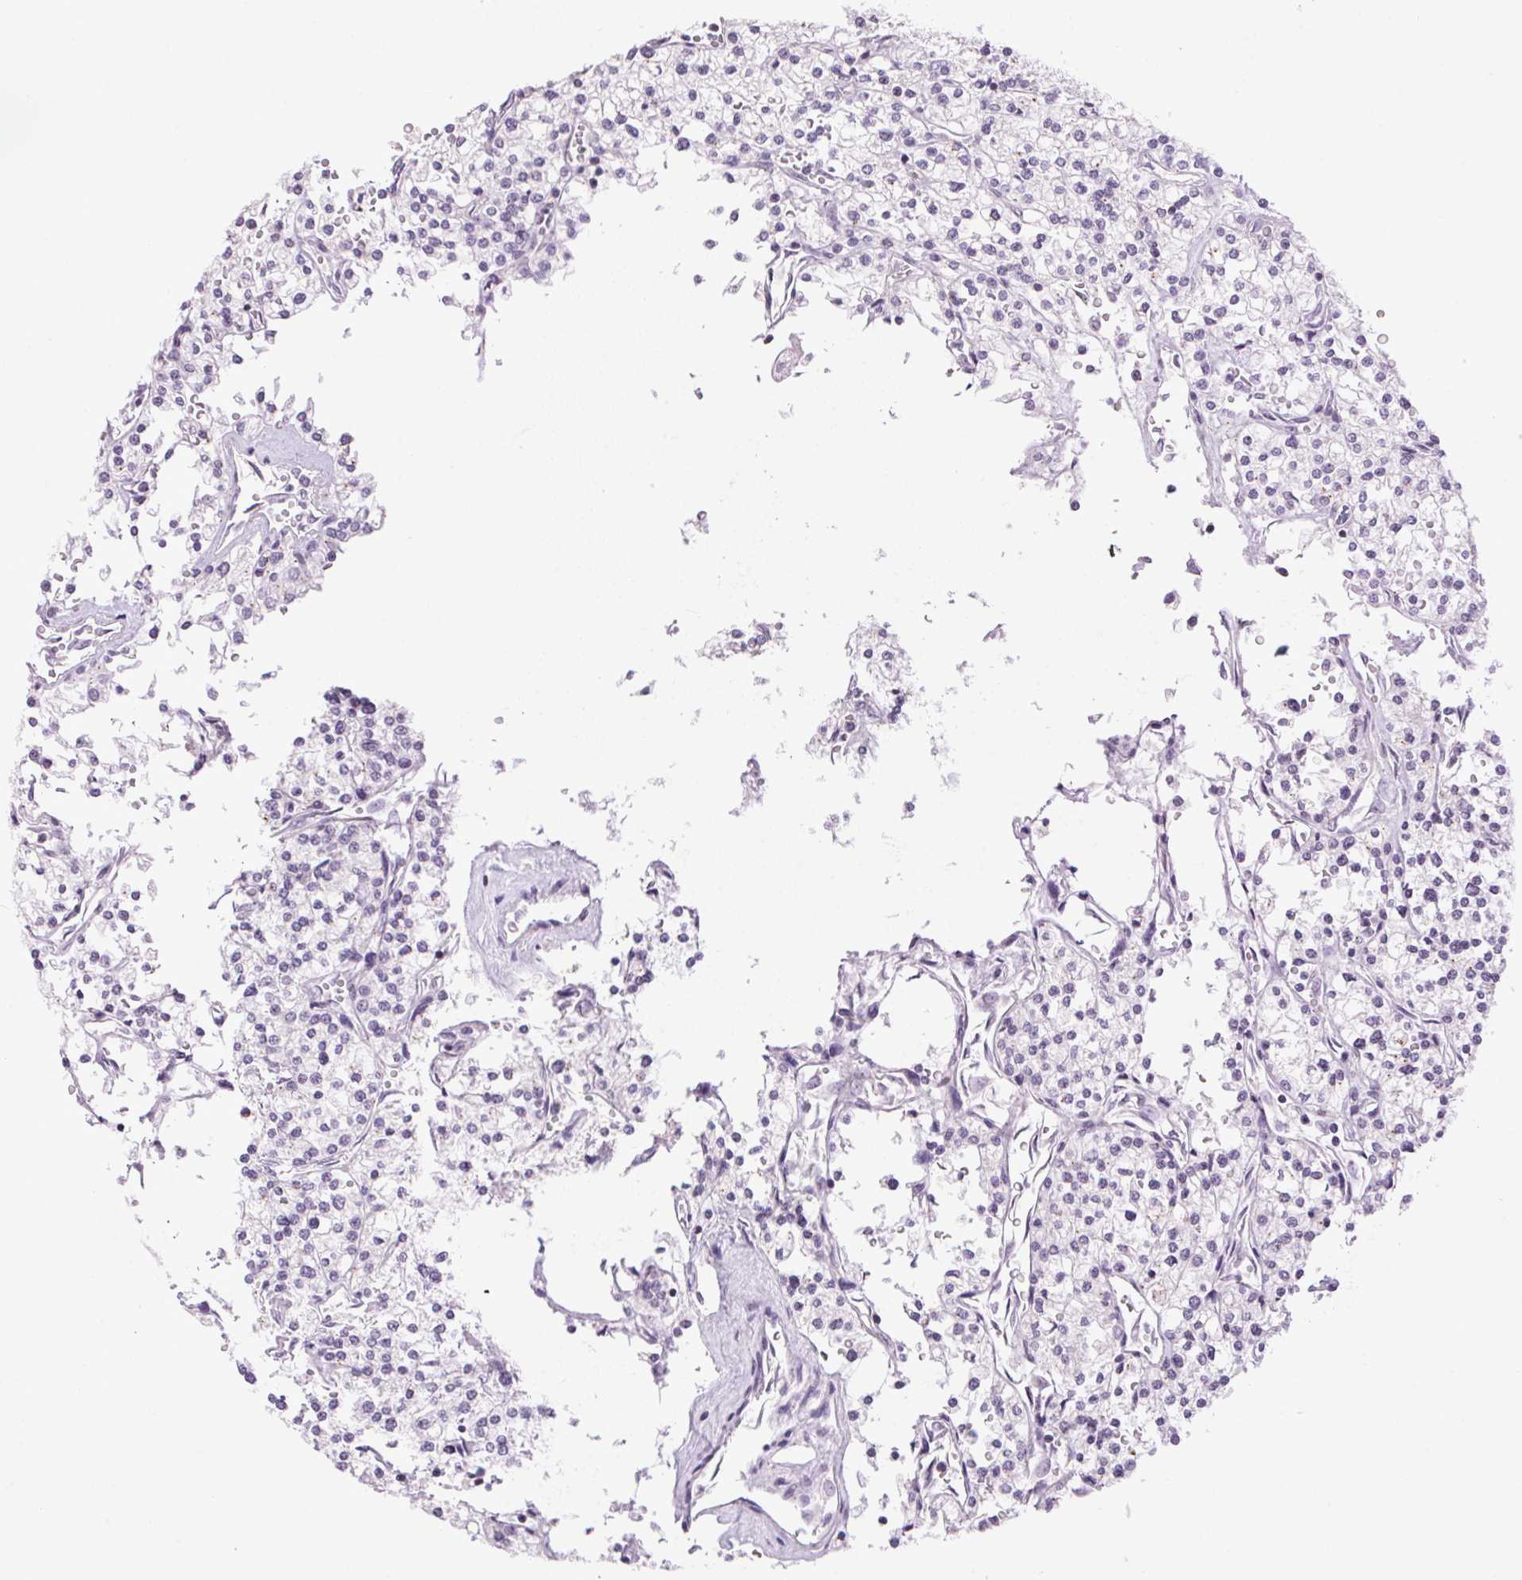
{"staining": {"intensity": "negative", "quantity": "none", "location": "none"}, "tissue": "renal cancer", "cell_type": "Tumor cells", "image_type": "cancer", "snomed": [{"axis": "morphology", "description": "Adenocarcinoma, NOS"}, {"axis": "topography", "description": "Kidney"}], "caption": "Protein analysis of renal cancer (adenocarcinoma) reveals no significant positivity in tumor cells.", "gene": "TMEM88B", "patient": {"sex": "male", "age": 80}}